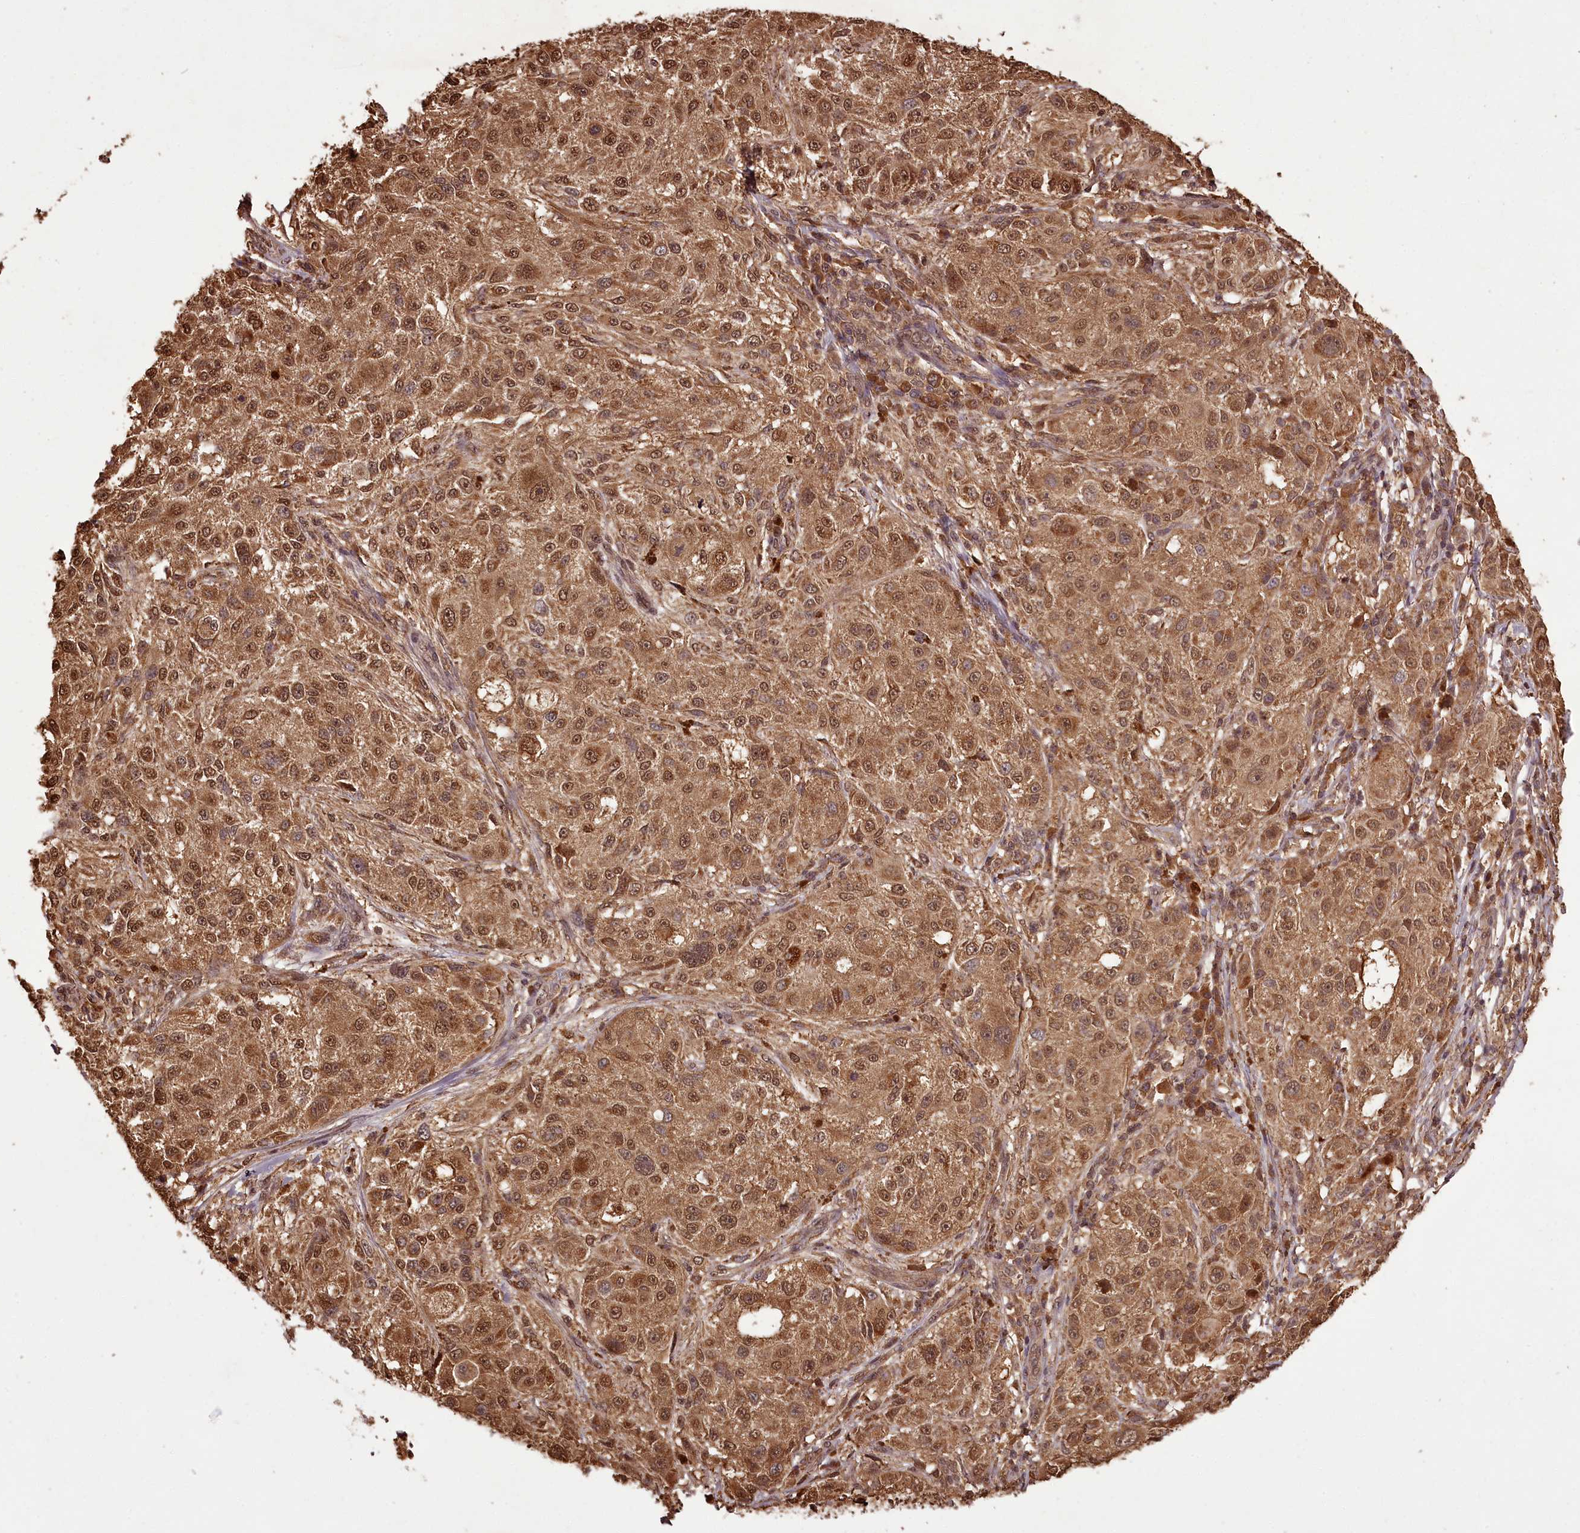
{"staining": {"intensity": "moderate", "quantity": ">75%", "location": "cytoplasmic/membranous,nuclear"}, "tissue": "melanoma", "cell_type": "Tumor cells", "image_type": "cancer", "snomed": [{"axis": "morphology", "description": "Necrosis, NOS"}, {"axis": "morphology", "description": "Malignant melanoma, NOS"}, {"axis": "topography", "description": "Skin"}], "caption": "This image exhibits immunohistochemistry (IHC) staining of human melanoma, with medium moderate cytoplasmic/membranous and nuclear staining in about >75% of tumor cells.", "gene": "NPRL2", "patient": {"sex": "female", "age": 87}}